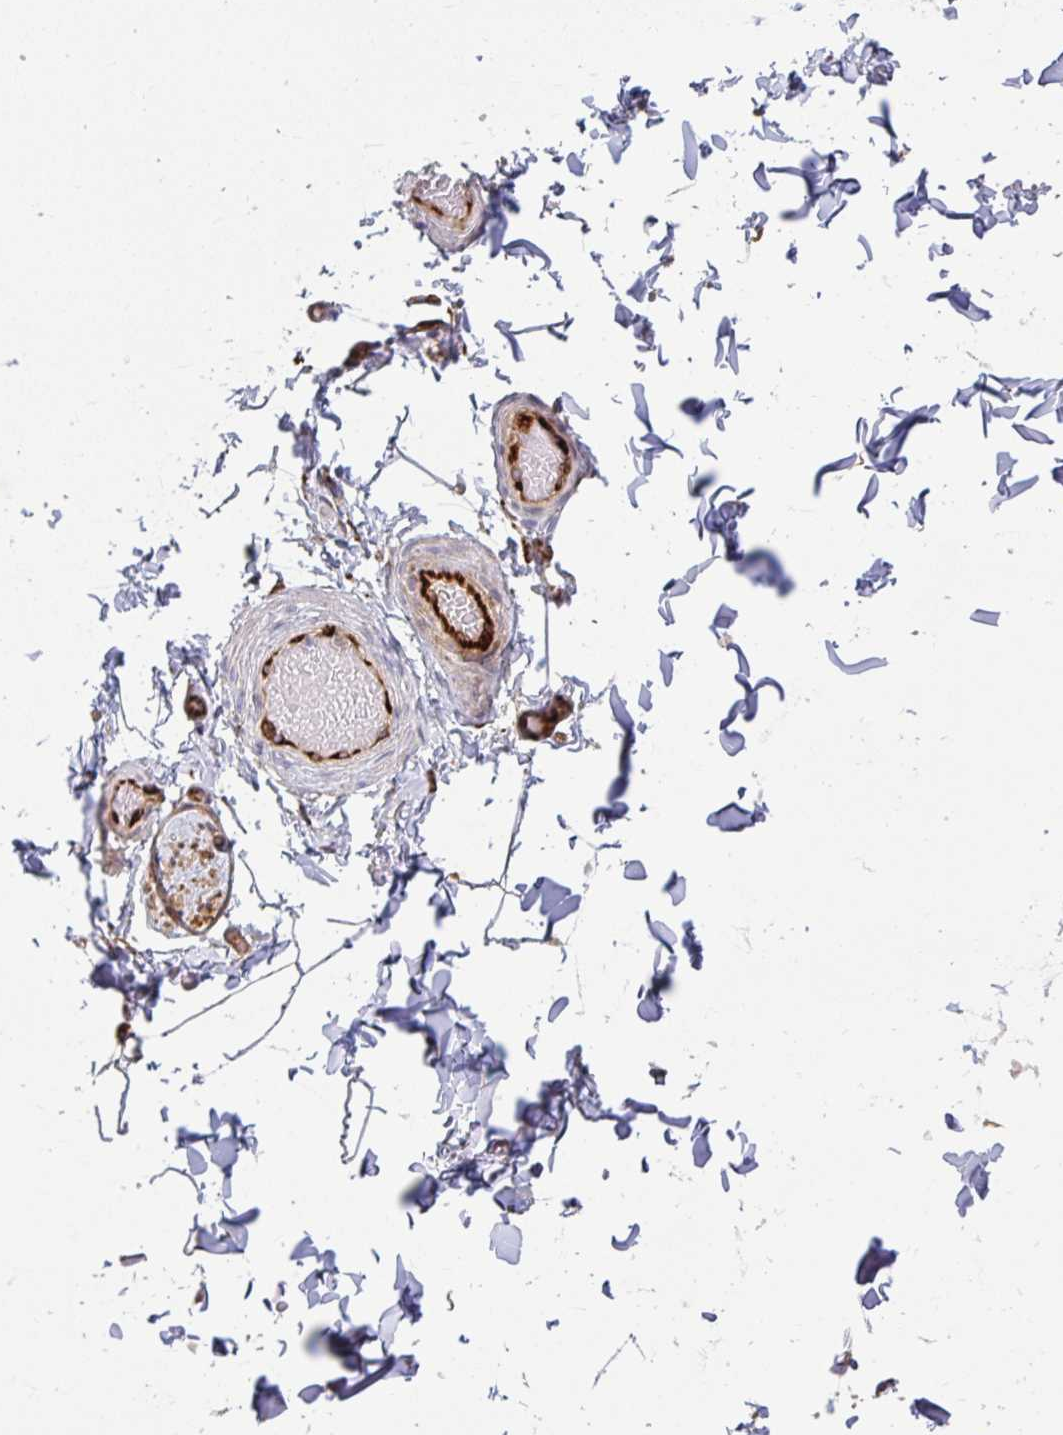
{"staining": {"intensity": "negative", "quantity": "none", "location": "none"}, "tissue": "adipose tissue", "cell_type": "Adipocytes", "image_type": "normal", "snomed": [{"axis": "morphology", "description": "Normal tissue, NOS"}, {"axis": "topography", "description": "Soft tissue"}, {"axis": "topography", "description": "Adipose tissue"}, {"axis": "topography", "description": "Vascular tissue"}, {"axis": "topography", "description": "Peripheral nerve tissue"}], "caption": "Immunohistochemistry photomicrograph of normal adipose tissue stained for a protein (brown), which demonstrates no staining in adipocytes.", "gene": "IFIT3", "patient": {"sex": "male", "age": 29}}